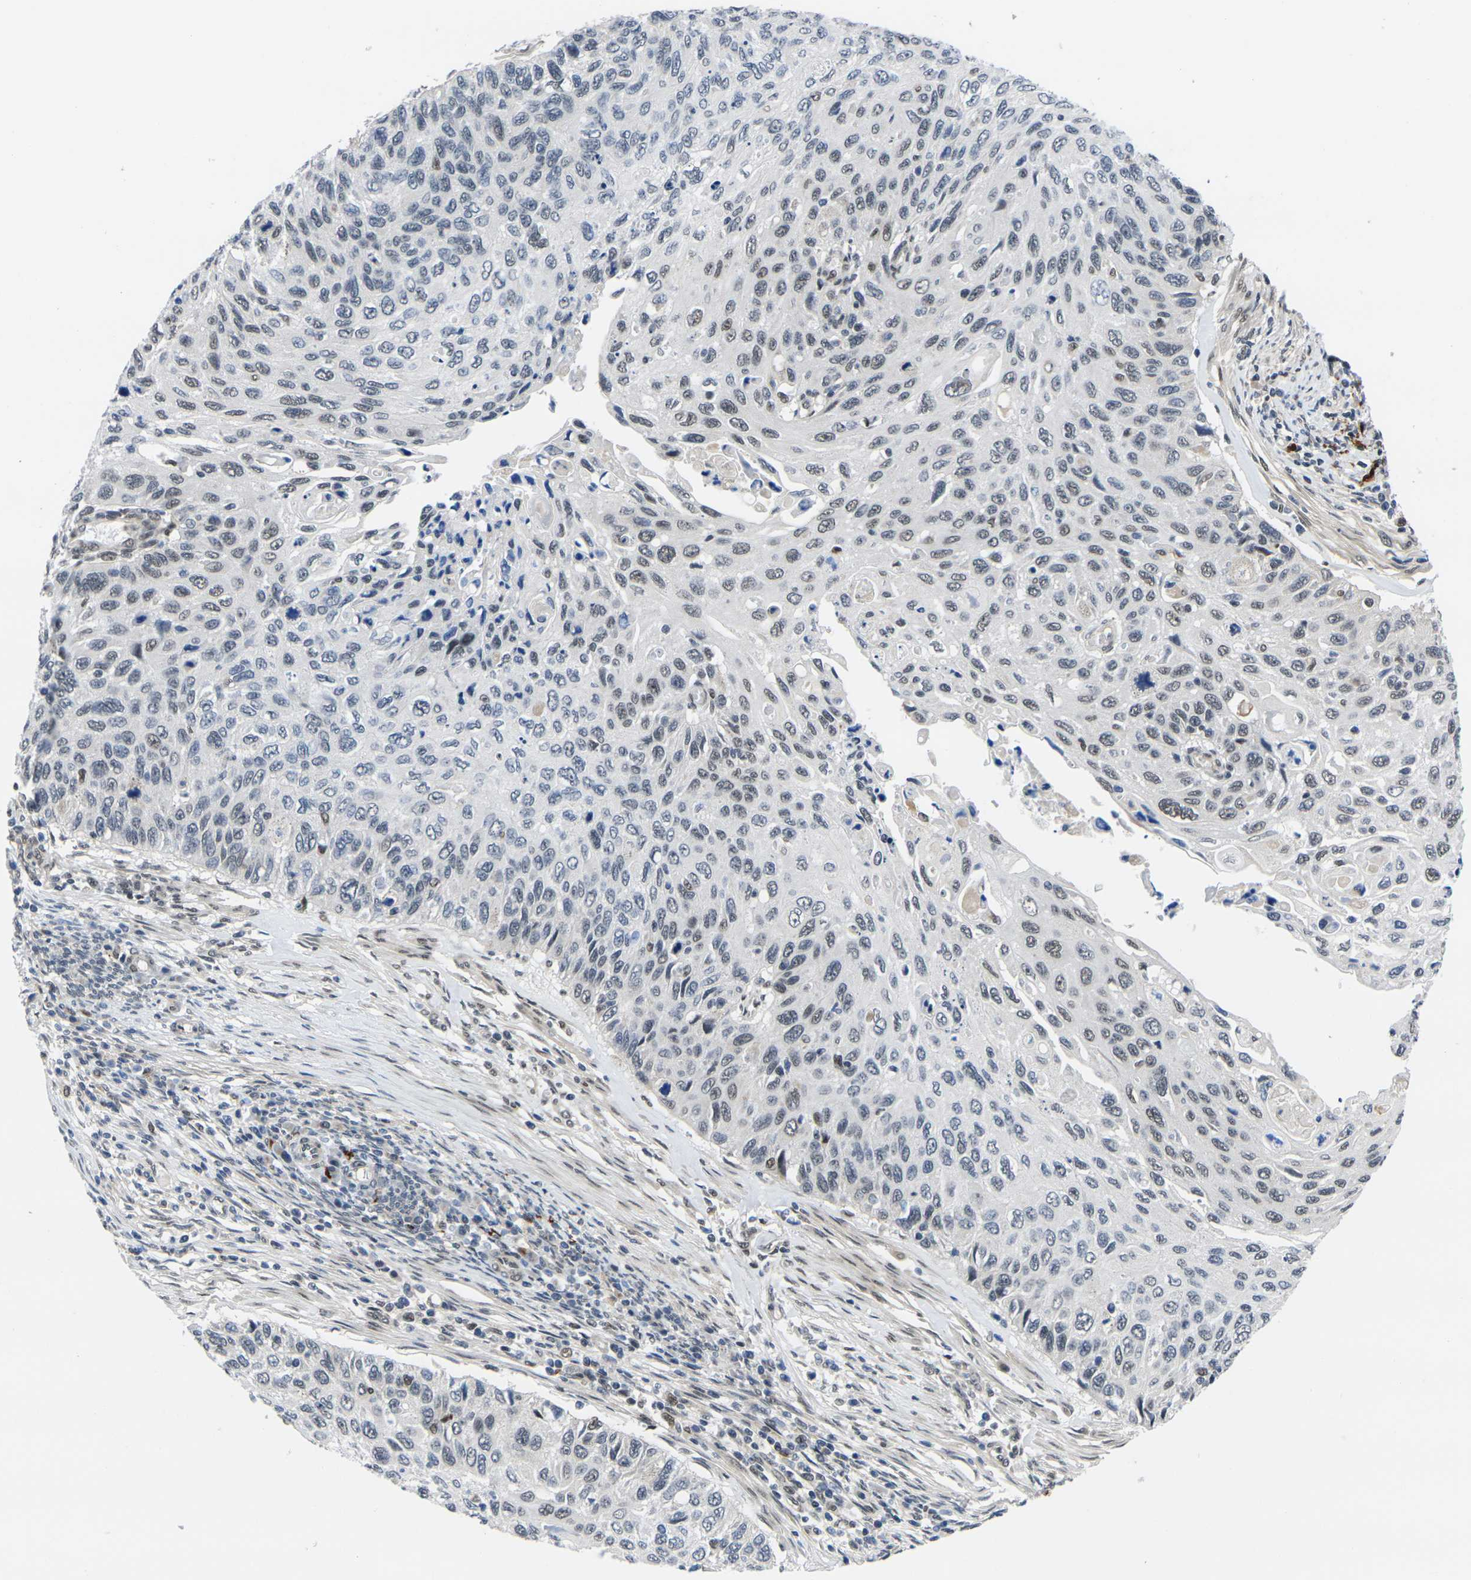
{"staining": {"intensity": "moderate", "quantity": "<25%", "location": "nuclear"}, "tissue": "cervical cancer", "cell_type": "Tumor cells", "image_type": "cancer", "snomed": [{"axis": "morphology", "description": "Squamous cell carcinoma, NOS"}, {"axis": "topography", "description": "Cervix"}], "caption": "Cervical cancer tissue exhibits moderate nuclear positivity in about <25% of tumor cells The protein is stained brown, and the nuclei are stained in blue (DAB (3,3'-diaminobenzidine) IHC with brightfield microscopy, high magnification).", "gene": "RBM7", "patient": {"sex": "female", "age": 70}}